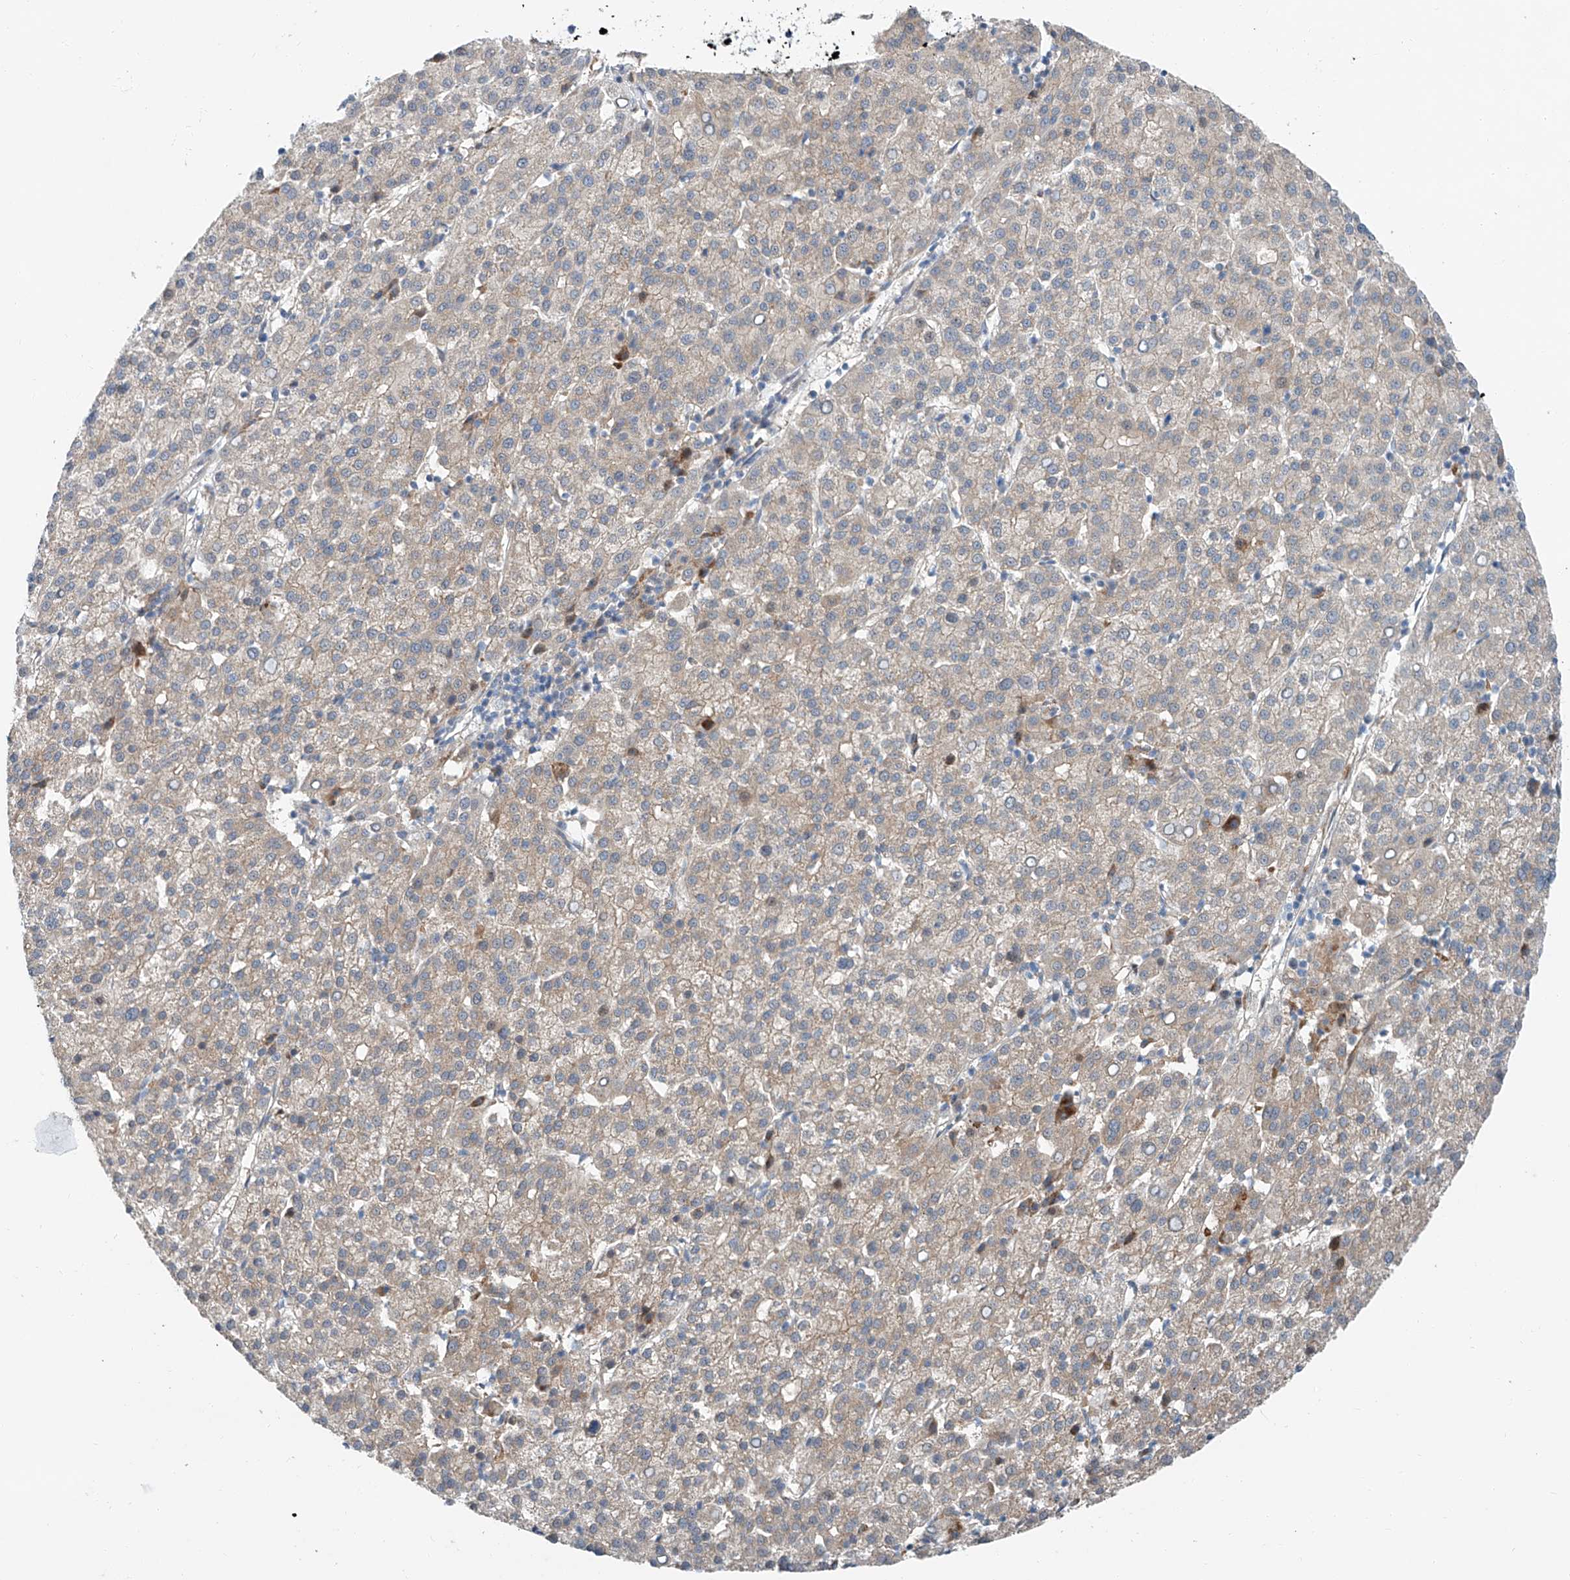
{"staining": {"intensity": "weak", "quantity": "25%-75%", "location": "cytoplasmic/membranous"}, "tissue": "liver cancer", "cell_type": "Tumor cells", "image_type": "cancer", "snomed": [{"axis": "morphology", "description": "Carcinoma, Hepatocellular, NOS"}, {"axis": "topography", "description": "Liver"}], "caption": "Liver cancer (hepatocellular carcinoma) tissue displays weak cytoplasmic/membranous positivity in about 25%-75% of tumor cells, visualized by immunohistochemistry. (IHC, brightfield microscopy, high magnification).", "gene": "CLDND1", "patient": {"sex": "female", "age": 58}}